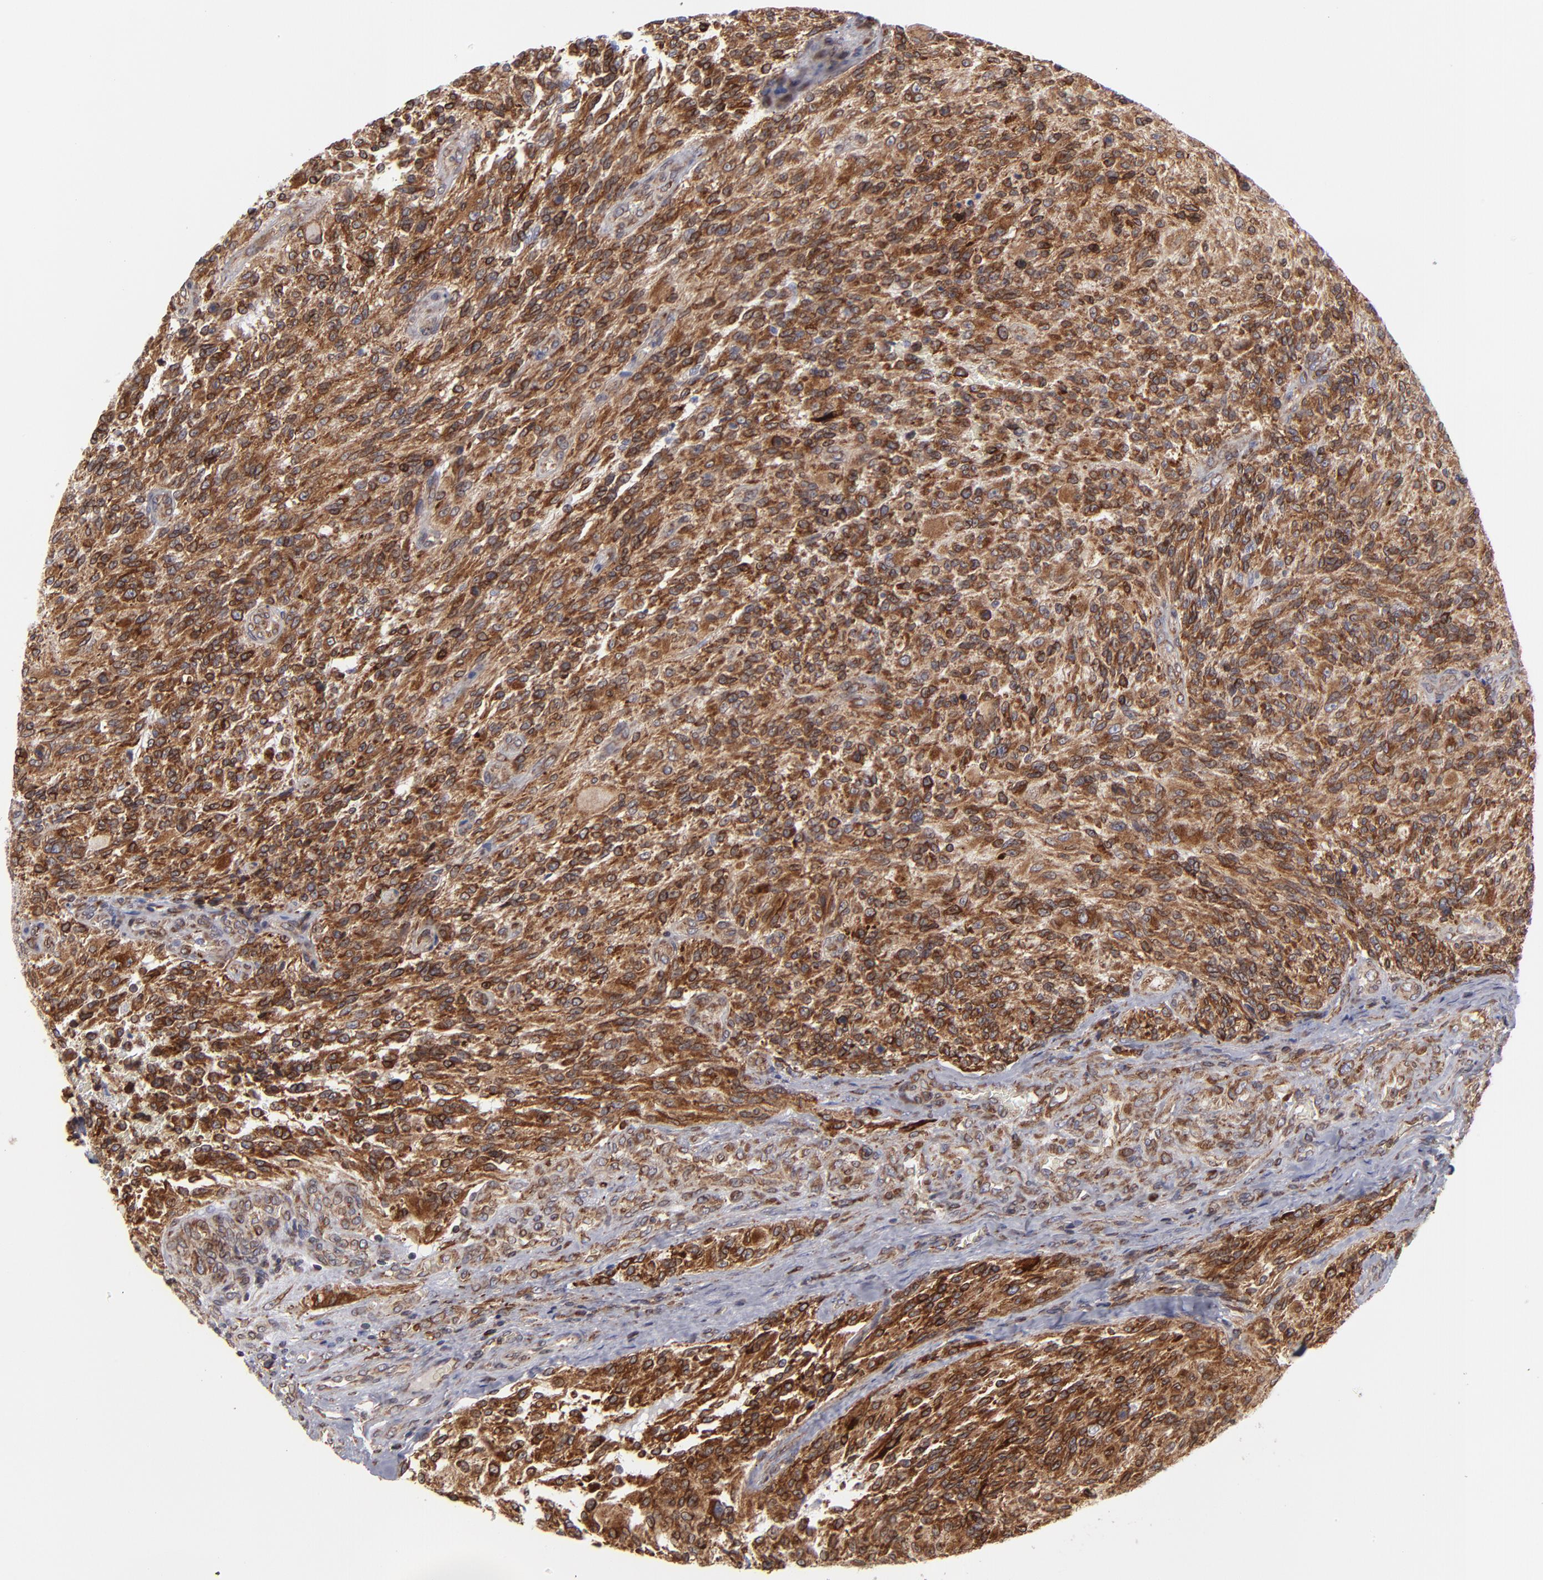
{"staining": {"intensity": "strong", "quantity": ">75%", "location": "cytoplasmic/membranous"}, "tissue": "glioma", "cell_type": "Tumor cells", "image_type": "cancer", "snomed": [{"axis": "morphology", "description": "Normal tissue, NOS"}, {"axis": "morphology", "description": "Glioma, malignant, High grade"}, {"axis": "topography", "description": "Cerebral cortex"}], "caption": "Glioma stained for a protein (brown) exhibits strong cytoplasmic/membranous positive expression in approximately >75% of tumor cells.", "gene": "TMX1", "patient": {"sex": "male", "age": 56}}